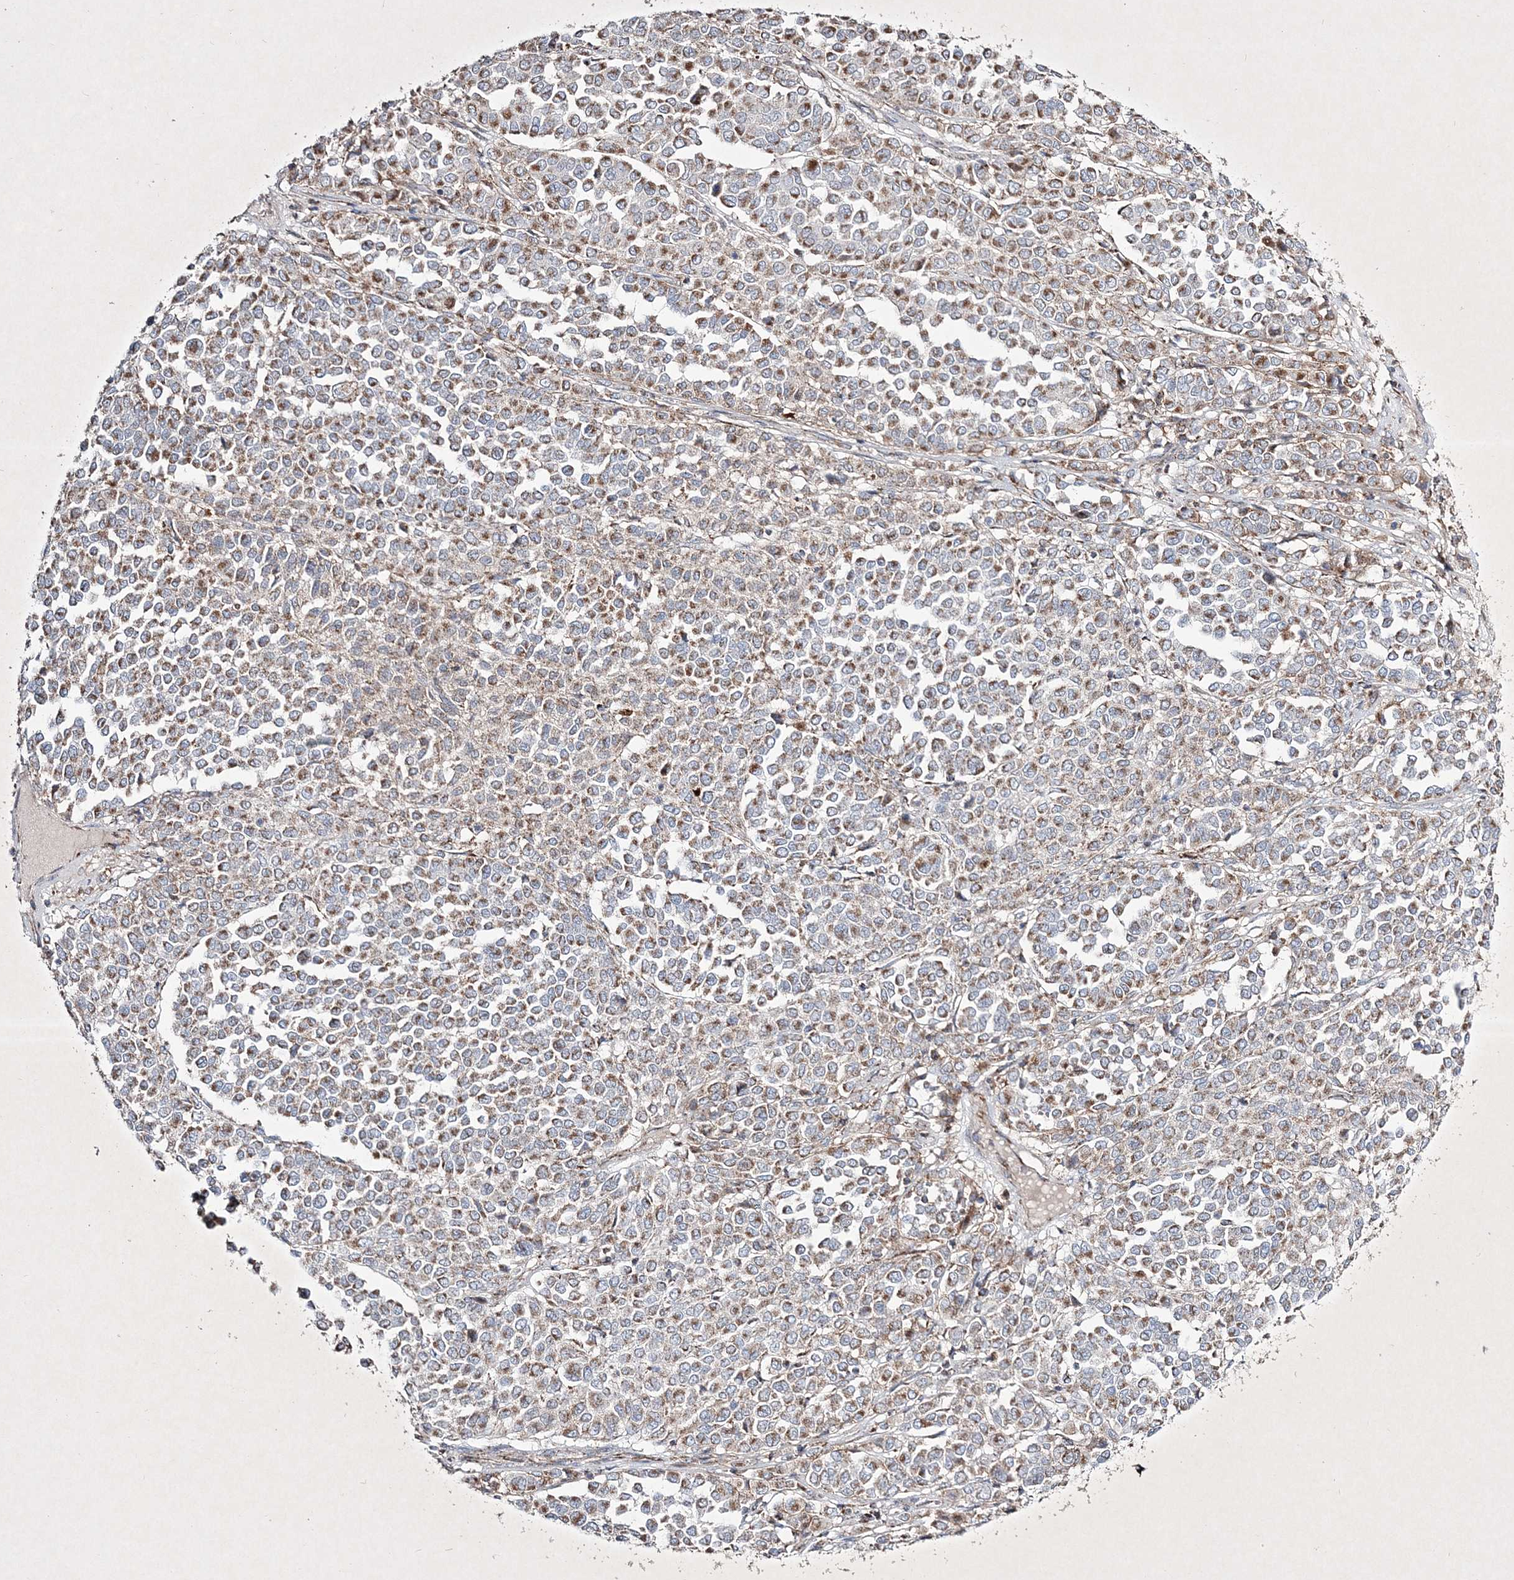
{"staining": {"intensity": "moderate", "quantity": ">75%", "location": "cytoplasmic/membranous"}, "tissue": "melanoma", "cell_type": "Tumor cells", "image_type": "cancer", "snomed": [{"axis": "morphology", "description": "Malignant melanoma, Metastatic site"}, {"axis": "topography", "description": "Pancreas"}], "caption": "Protein staining reveals moderate cytoplasmic/membranous positivity in about >75% of tumor cells in malignant melanoma (metastatic site). The protein is stained brown, and the nuclei are stained in blue (DAB IHC with brightfield microscopy, high magnification).", "gene": "RICTOR", "patient": {"sex": "female", "age": 30}}